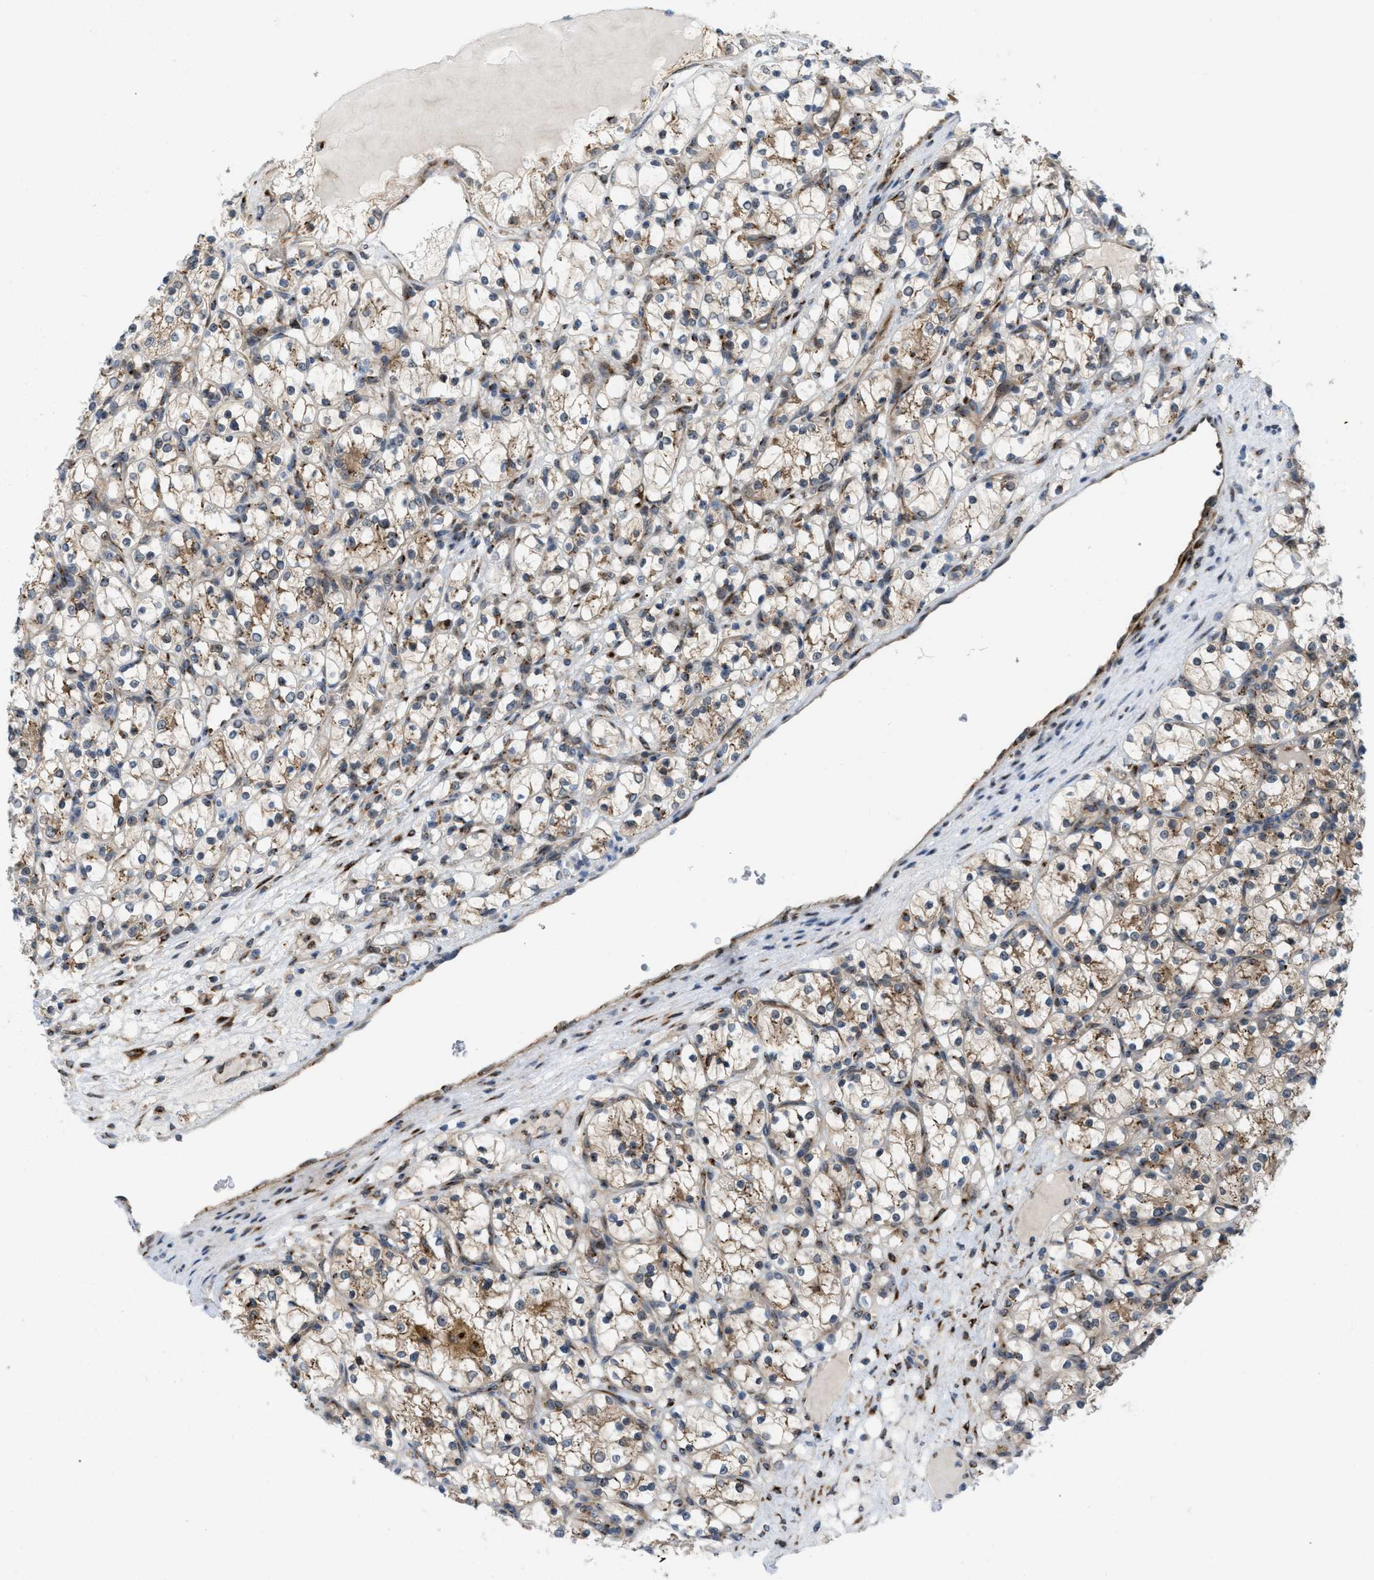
{"staining": {"intensity": "weak", "quantity": "25%-75%", "location": "cytoplasmic/membranous,nuclear"}, "tissue": "renal cancer", "cell_type": "Tumor cells", "image_type": "cancer", "snomed": [{"axis": "morphology", "description": "Adenocarcinoma, NOS"}, {"axis": "topography", "description": "Kidney"}], "caption": "Renal cancer was stained to show a protein in brown. There is low levels of weak cytoplasmic/membranous and nuclear staining in about 25%-75% of tumor cells.", "gene": "SLC38A10", "patient": {"sex": "female", "age": 69}}